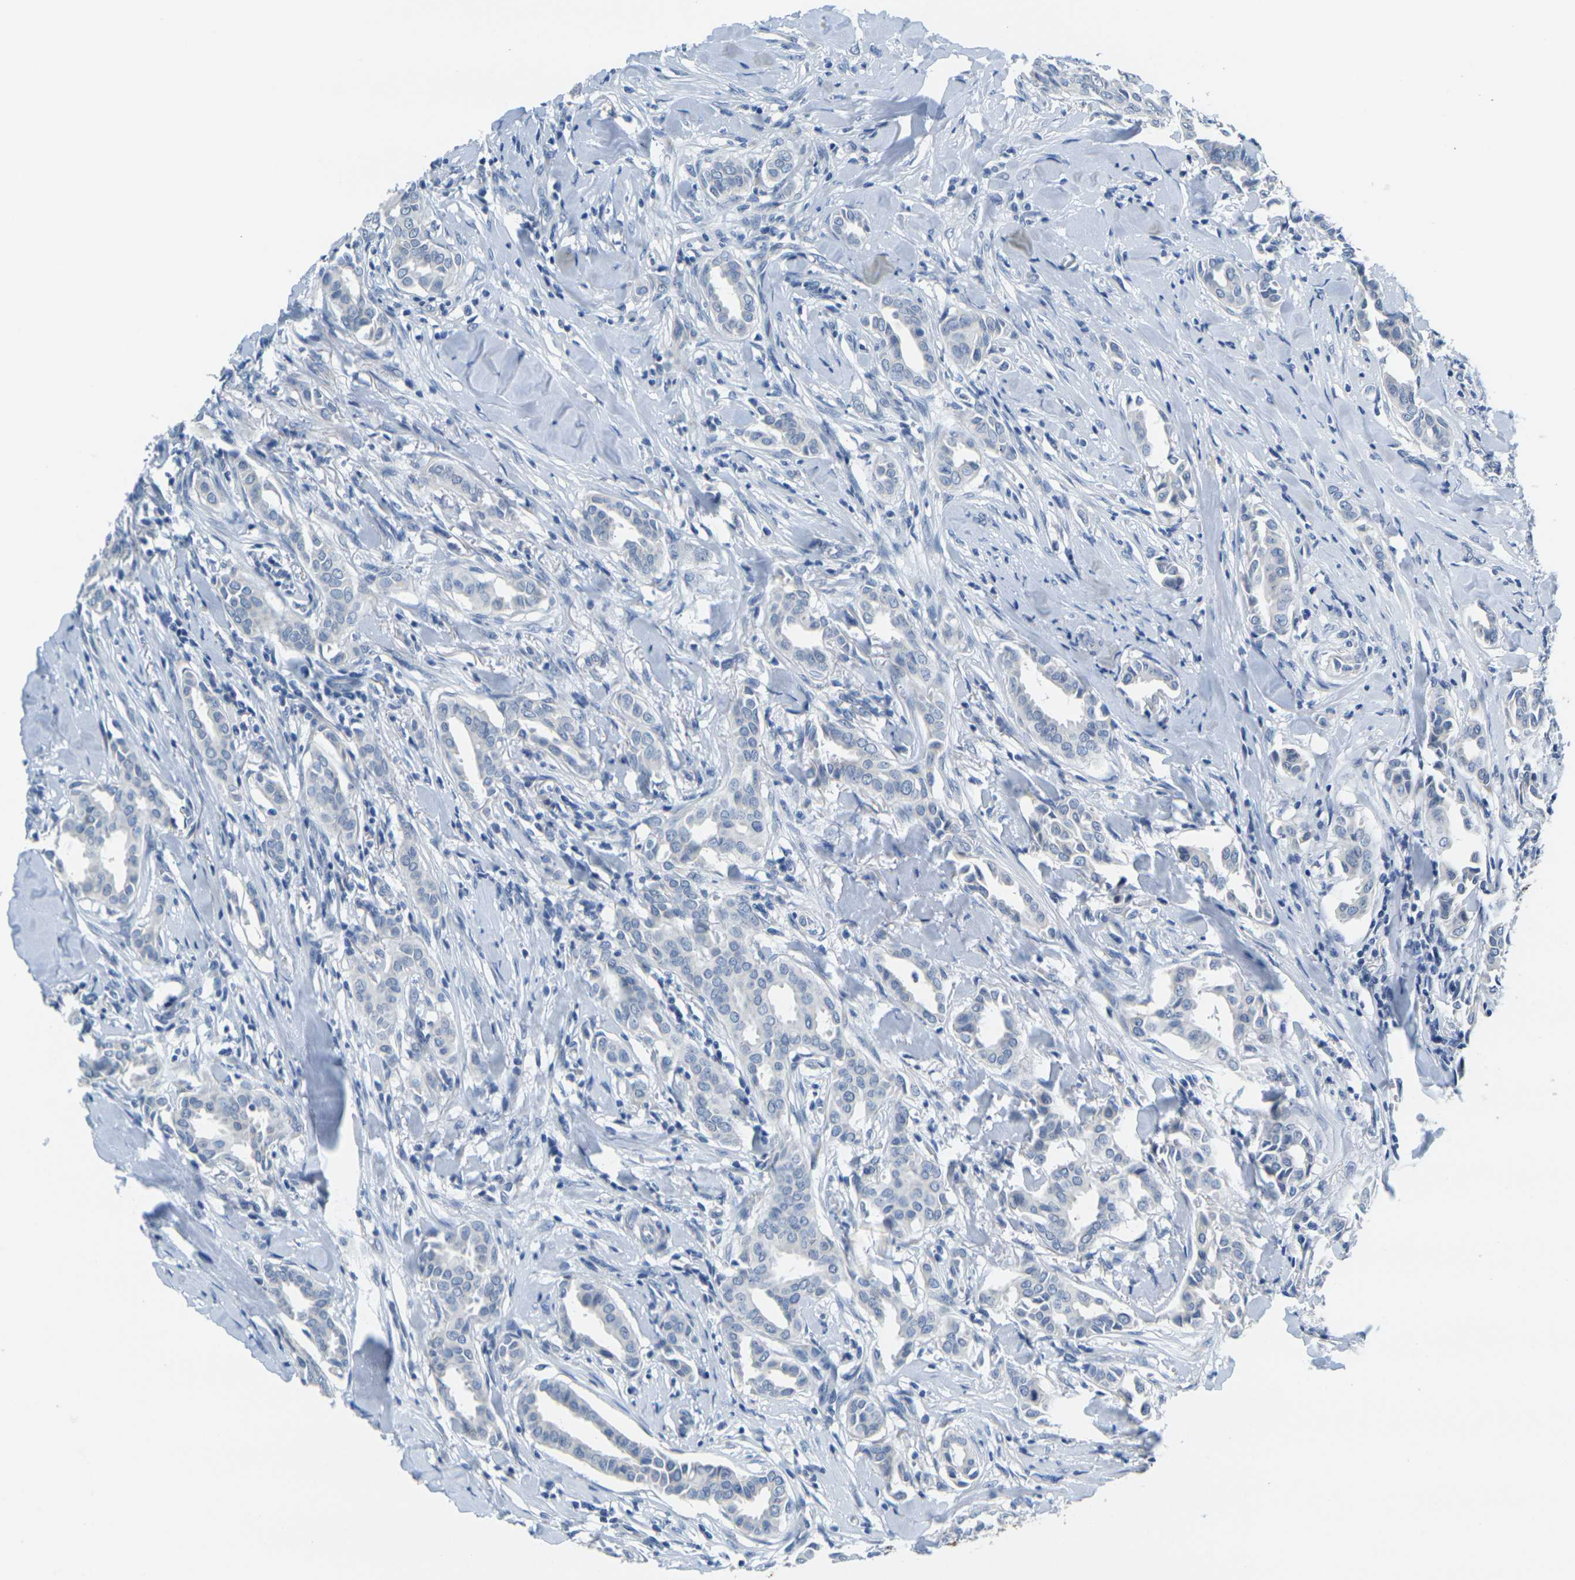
{"staining": {"intensity": "negative", "quantity": "none", "location": "none"}, "tissue": "head and neck cancer", "cell_type": "Tumor cells", "image_type": "cancer", "snomed": [{"axis": "morphology", "description": "Adenocarcinoma, NOS"}, {"axis": "topography", "description": "Salivary gland"}, {"axis": "topography", "description": "Head-Neck"}], "caption": "DAB immunohistochemical staining of human adenocarcinoma (head and neck) demonstrates no significant expression in tumor cells.", "gene": "GPR15", "patient": {"sex": "female", "age": 59}}